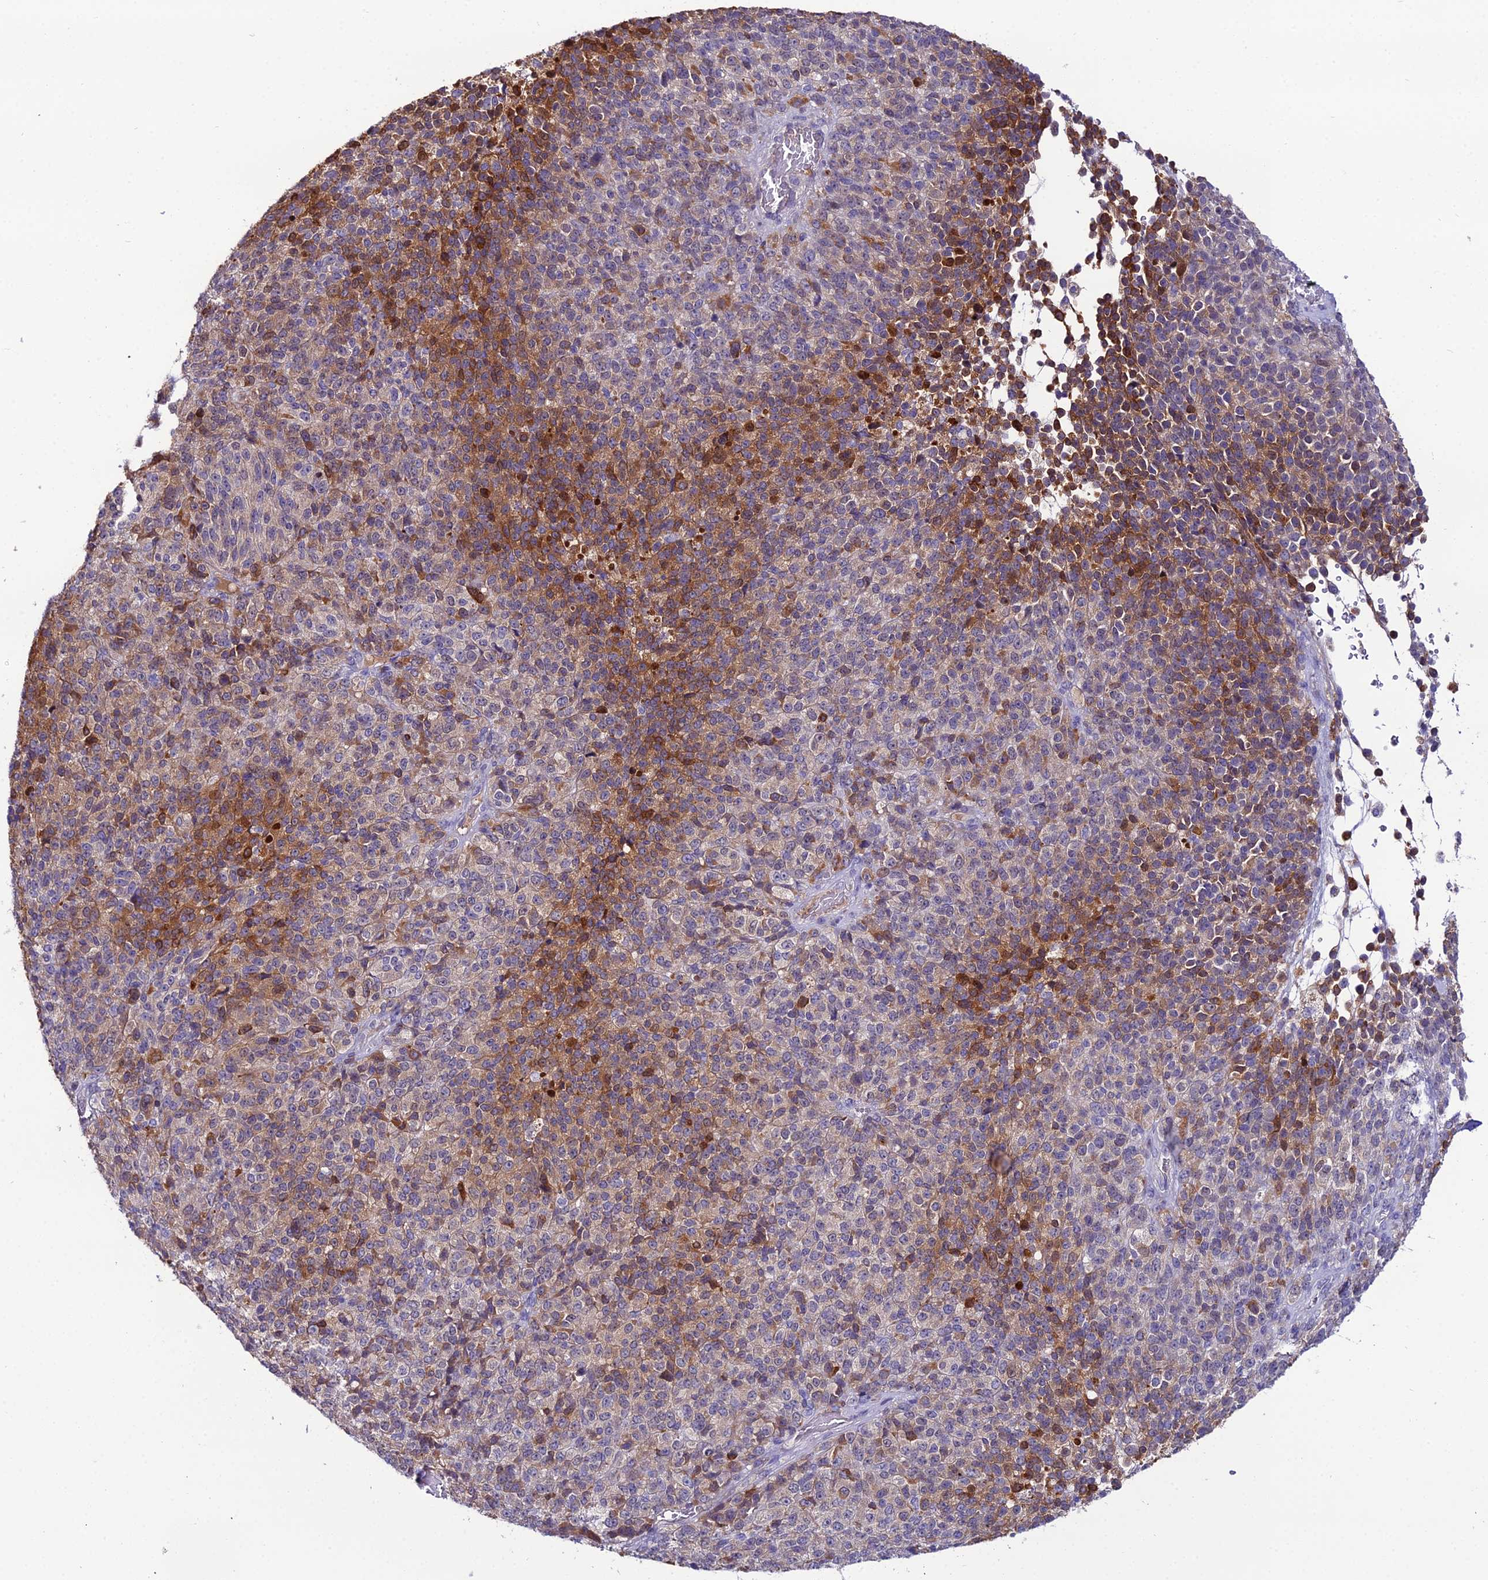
{"staining": {"intensity": "moderate", "quantity": "25%-75%", "location": "cytoplasmic/membranous"}, "tissue": "melanoma", "cell_type": "Tumor cells", "image_type": "cancer", "snomed": [{"axis": "morphology", "description": "Malignant melanoma, Metastatic site"}, {"axis": "topography", "description": "Brain"}], "caption": "Moderate cytoplasmic/membranous expression for a protein is seen in about 25%-75% of tumor cells of melanoma using immunohistochemistry (IHC).", "gene": "MB21D2", "patient": {"sex": "female", "age": 56}}